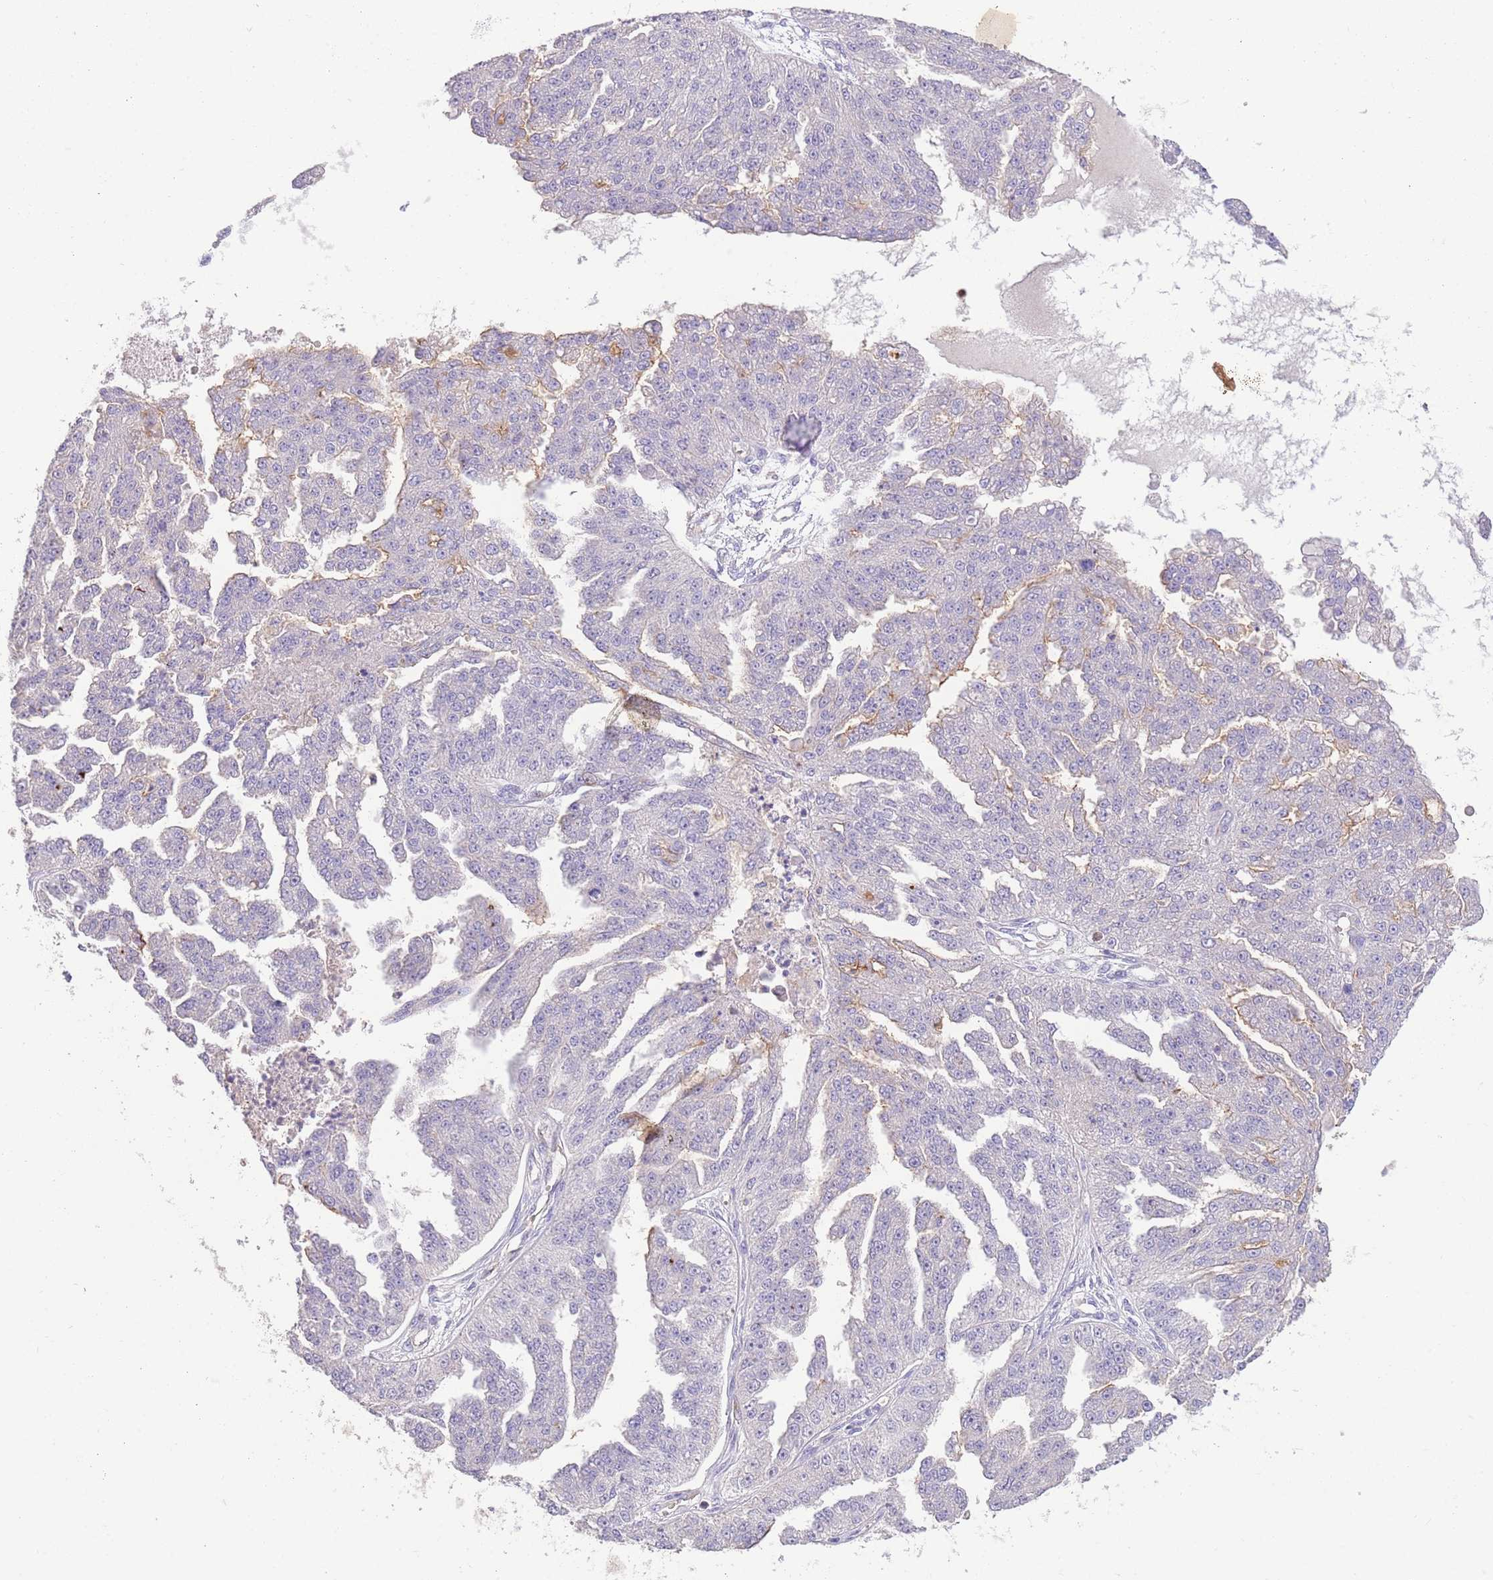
{"staining": {"intensity": "negative", "quantity": "none", "location": "none"}, "tissue": "ovarian cancer", "cell_type": "Tumor cells", "image_type": "cancer", "snomed": [{"axis": "morphology", "description": "Cystadenocarcinoma, serous, NOS"}, {"axis": "topography", "description": "Ovary"}], "caption": "An immunohistochemistry image of ovarian serous cystadenocarcinoma is shown. There is no staining in tumor cells of ovarian serous cystadenocarcinoma. Nuclei are stained in blue.", "gene": "SFTPA1", "patient": {"sex": "female", "age": 58}}